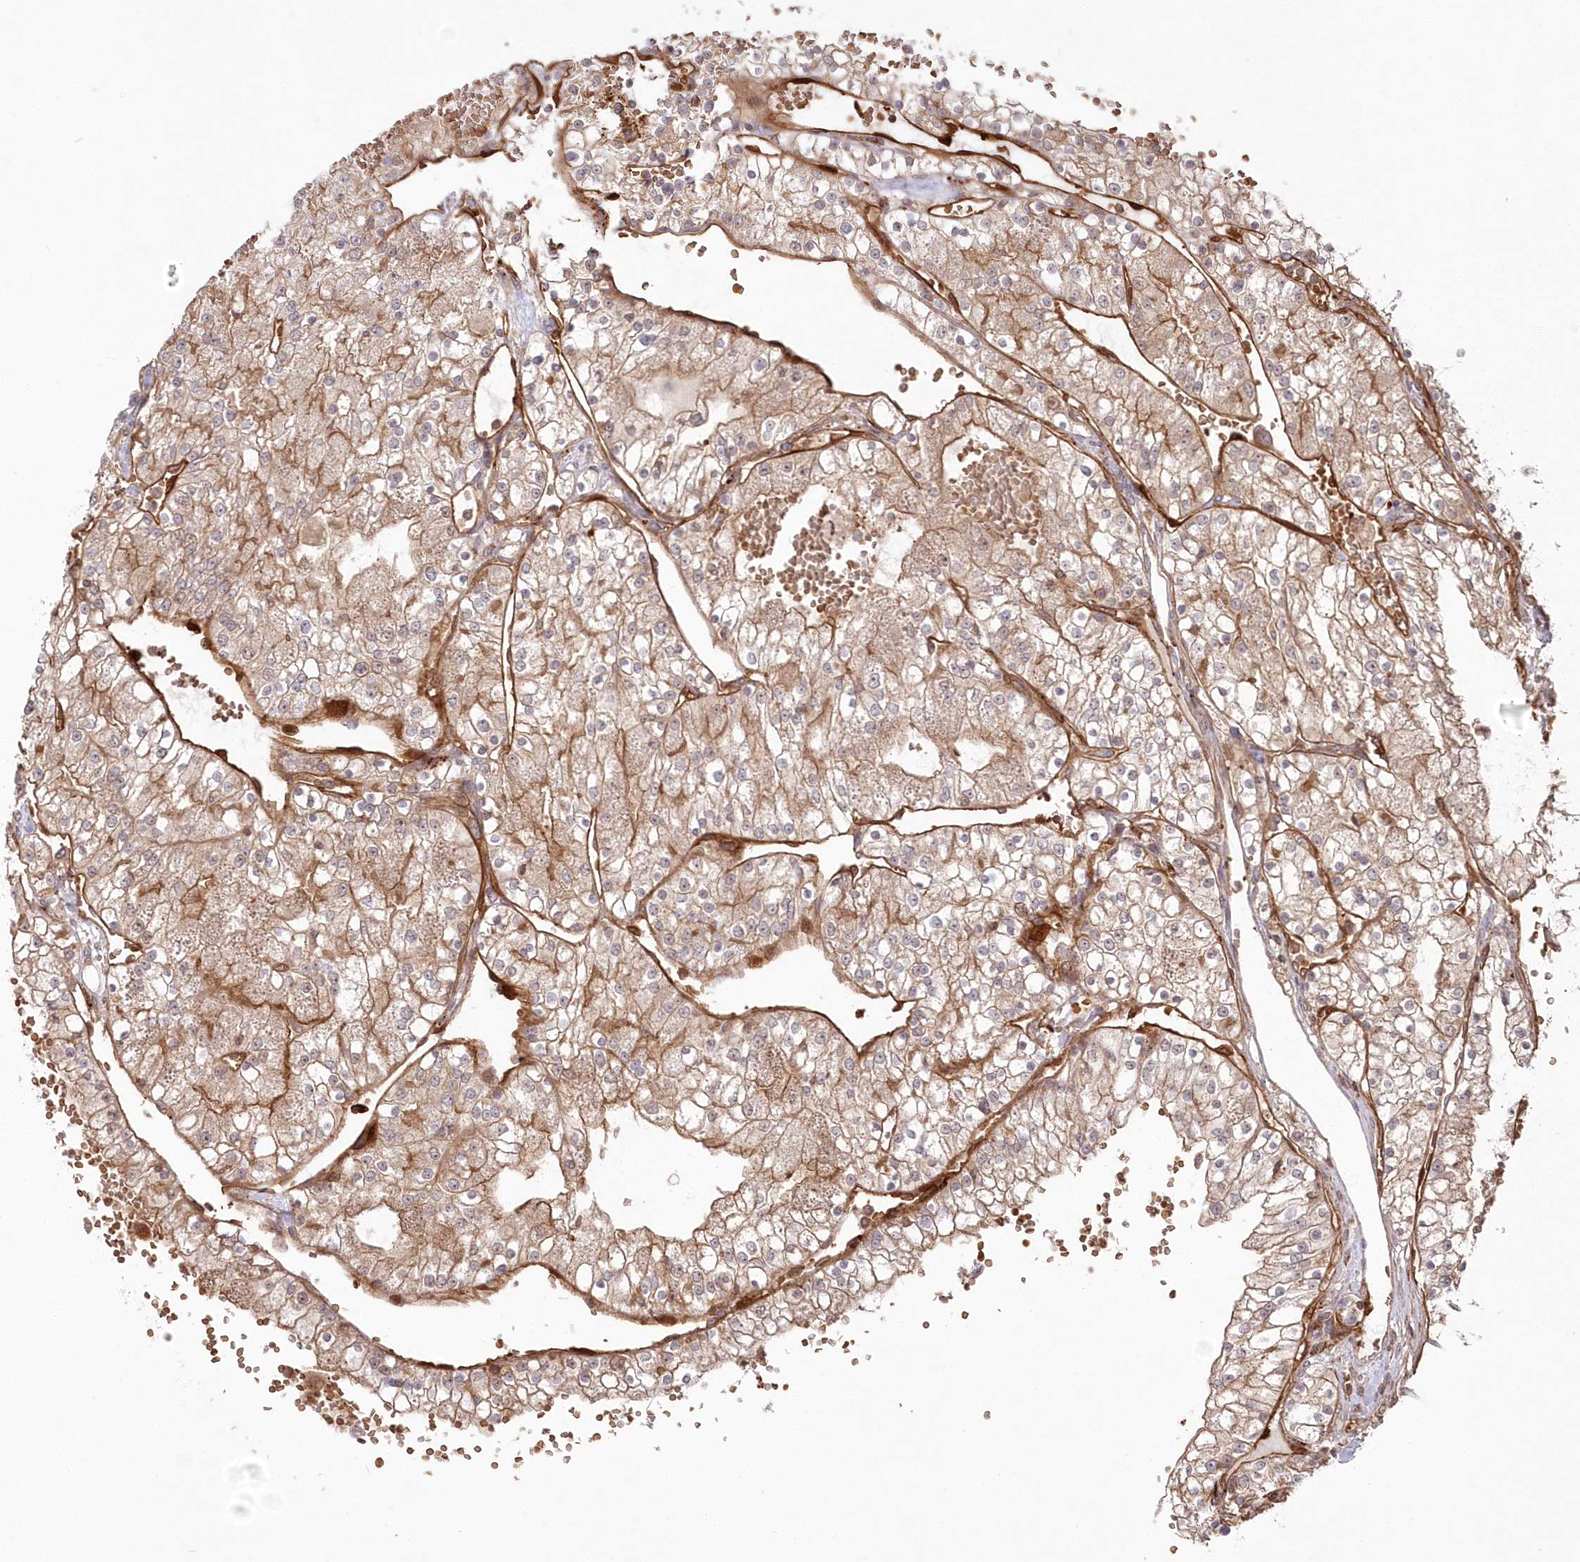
{"staining": {"intensity": "moderate", "quantity": "25%-75%", "location": "cytoplasmic/membranous"}, "tissue": "renal cancer", "cell_type": "Tumor cells", "image_type": "cancer", "snomed": [{"axis": "morphology", "description": "Normal tissue, NOS"}, {"axis": "morphology", "description": "Adenocarcinoma, NOS"}, {"axis": "topography", "description": "Kidney"}], "caption": "This histopathology image reveals renal cancer stained with immunohistochemistry (IHC) to label a protein in brown. The cytoplasmic/membranous of tumor cells show moderate positivity for the protein. Nuclei are counter-stained blue.", "gene": "RGCC", "patient": {"sex": "male", "age": 68}}